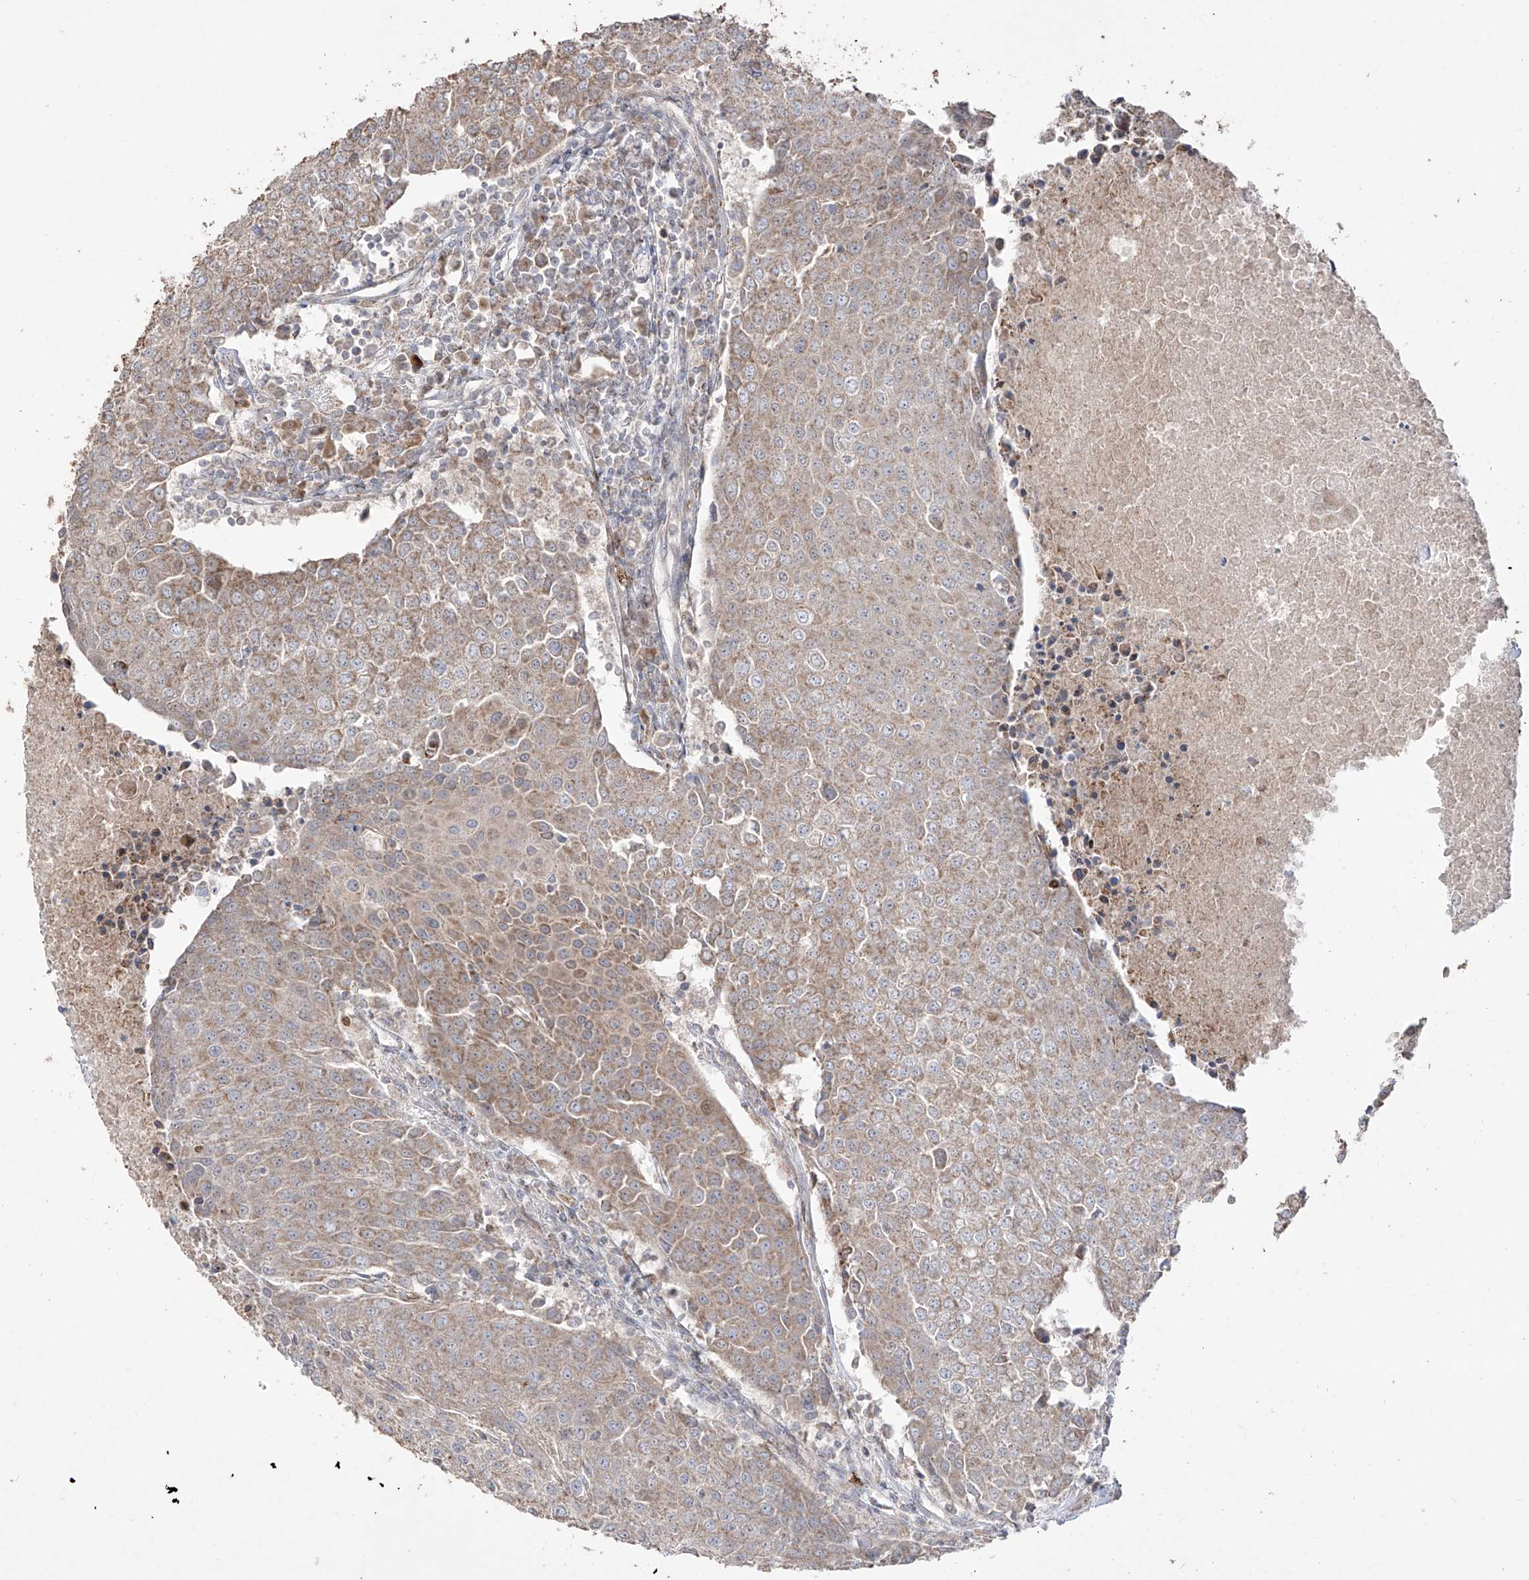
{"staining": {"intensity": "weak", "quantity": ">75%", "location": "cytoplasmic/membranous"}, "tissue": "urothelial cancer", "cell_type": "Tumor cells", "image_type": "cancer", "snomed": [{"axis": "morphology", "description": "Urothelial carcinoma, High grade"}, {"axis": "topography", "description": "Urinary bladder"}], "caption": "Weak cytoplasmic/membranous staining is appreciated in about >75% of tumor cells in high-grade urothelial carcinoma.", "gene": "YKT6", "patient": {"sex": "female", "age": 85}}